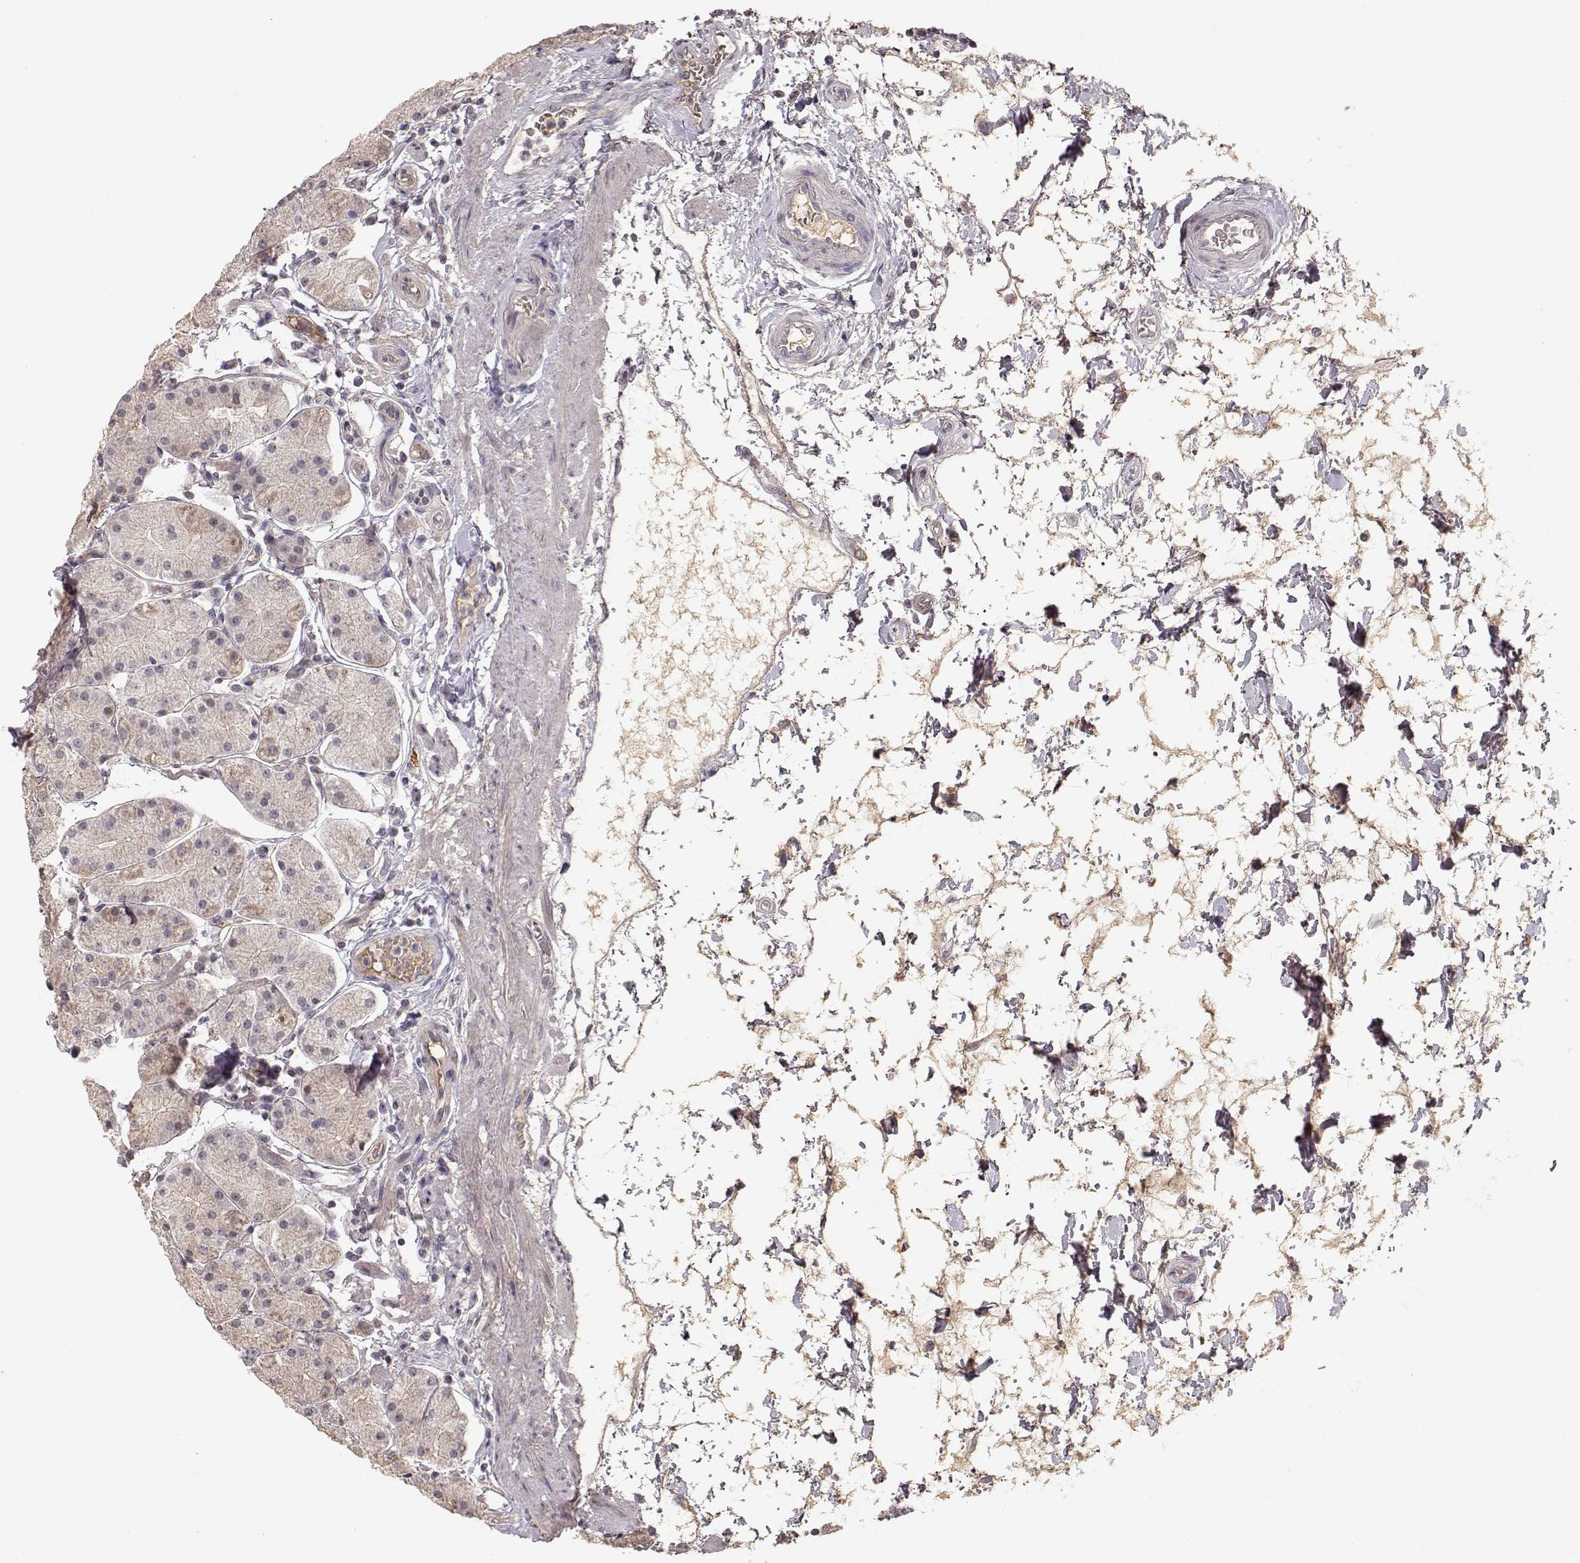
{"staining": {"intensity": "weak", "quantity": "25%-75%", "location": "cytoplasmic/membranous"}, "tissue": "stomach", "cell_type": "Glandular cells", "image_type": "normal", "snomed": [{"axis": "morphology", "description": "Normal tissue, NOS"}, {"axis": "topography", "description": "Stomach"}], "caption": "This histopathology image displays IHC staining of unremarkable human stomach, with low weak cytoplasmic/membranous expression in about 25%-75% of glandular cells.", "gene": "PNMT", "patient": {"sex": "male", "age": 54}}